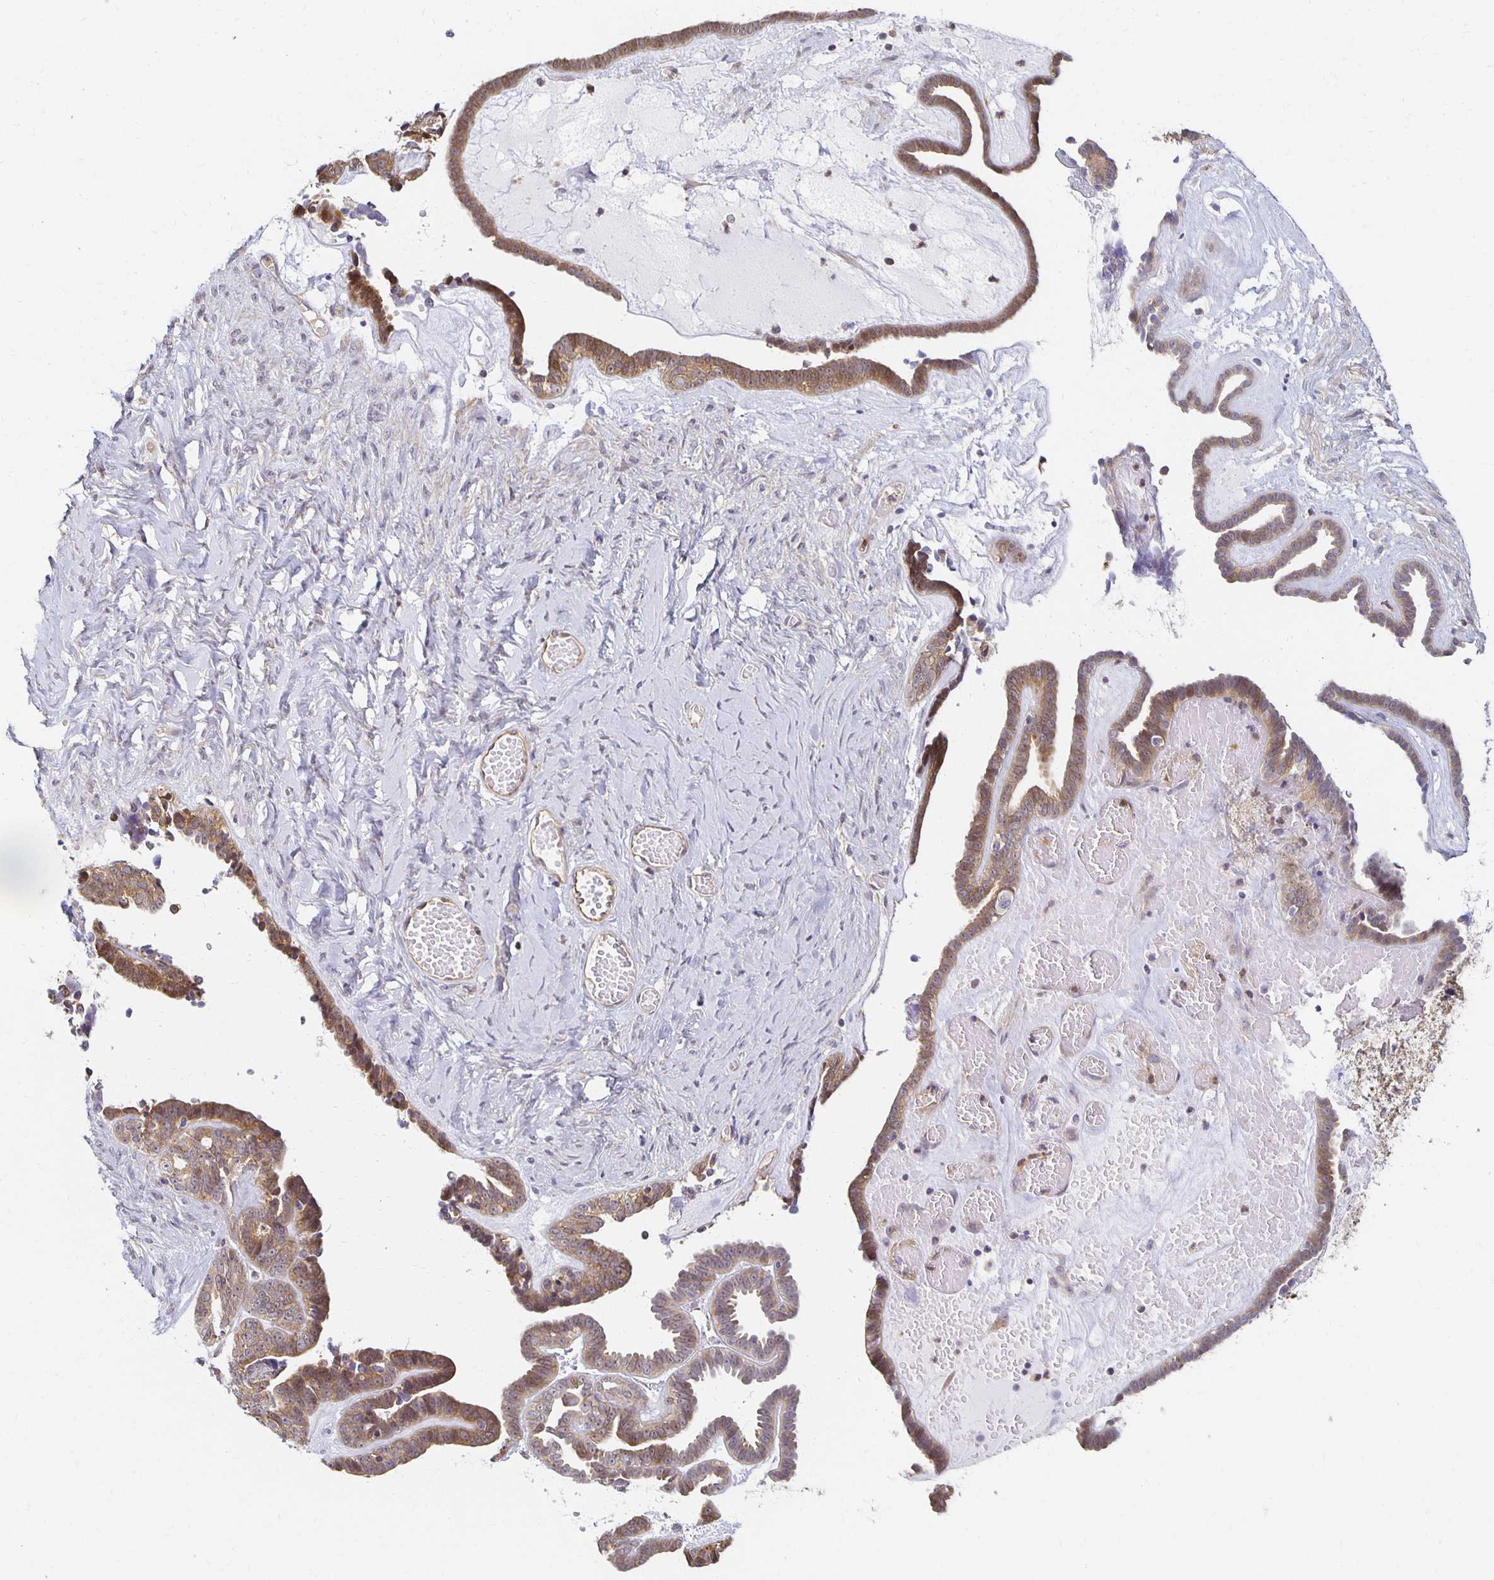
{"staining": {"intensity": "moderate", "quantity": ">75%", "location": "cytoplasmic/membranous"}, "tissue": "ovarian cancer", "cell_type": "Tumor cells", "image_type": "cancer", "snomed": [{"axis": "morphology", "description": "Cystadenocarcinoma, serous, NOS"}, {"axis": "topography", "description": "Ovary"}], "caption": "Immunohistochemical staining of human ovarian serous cystadenocarcinoma exhibits medium levels of moderate cytoplasmic/membranous protein staining in about >75% of tumor cells.", "gene": "SORL1", "patient": {"sex": "female", "age": 71}}